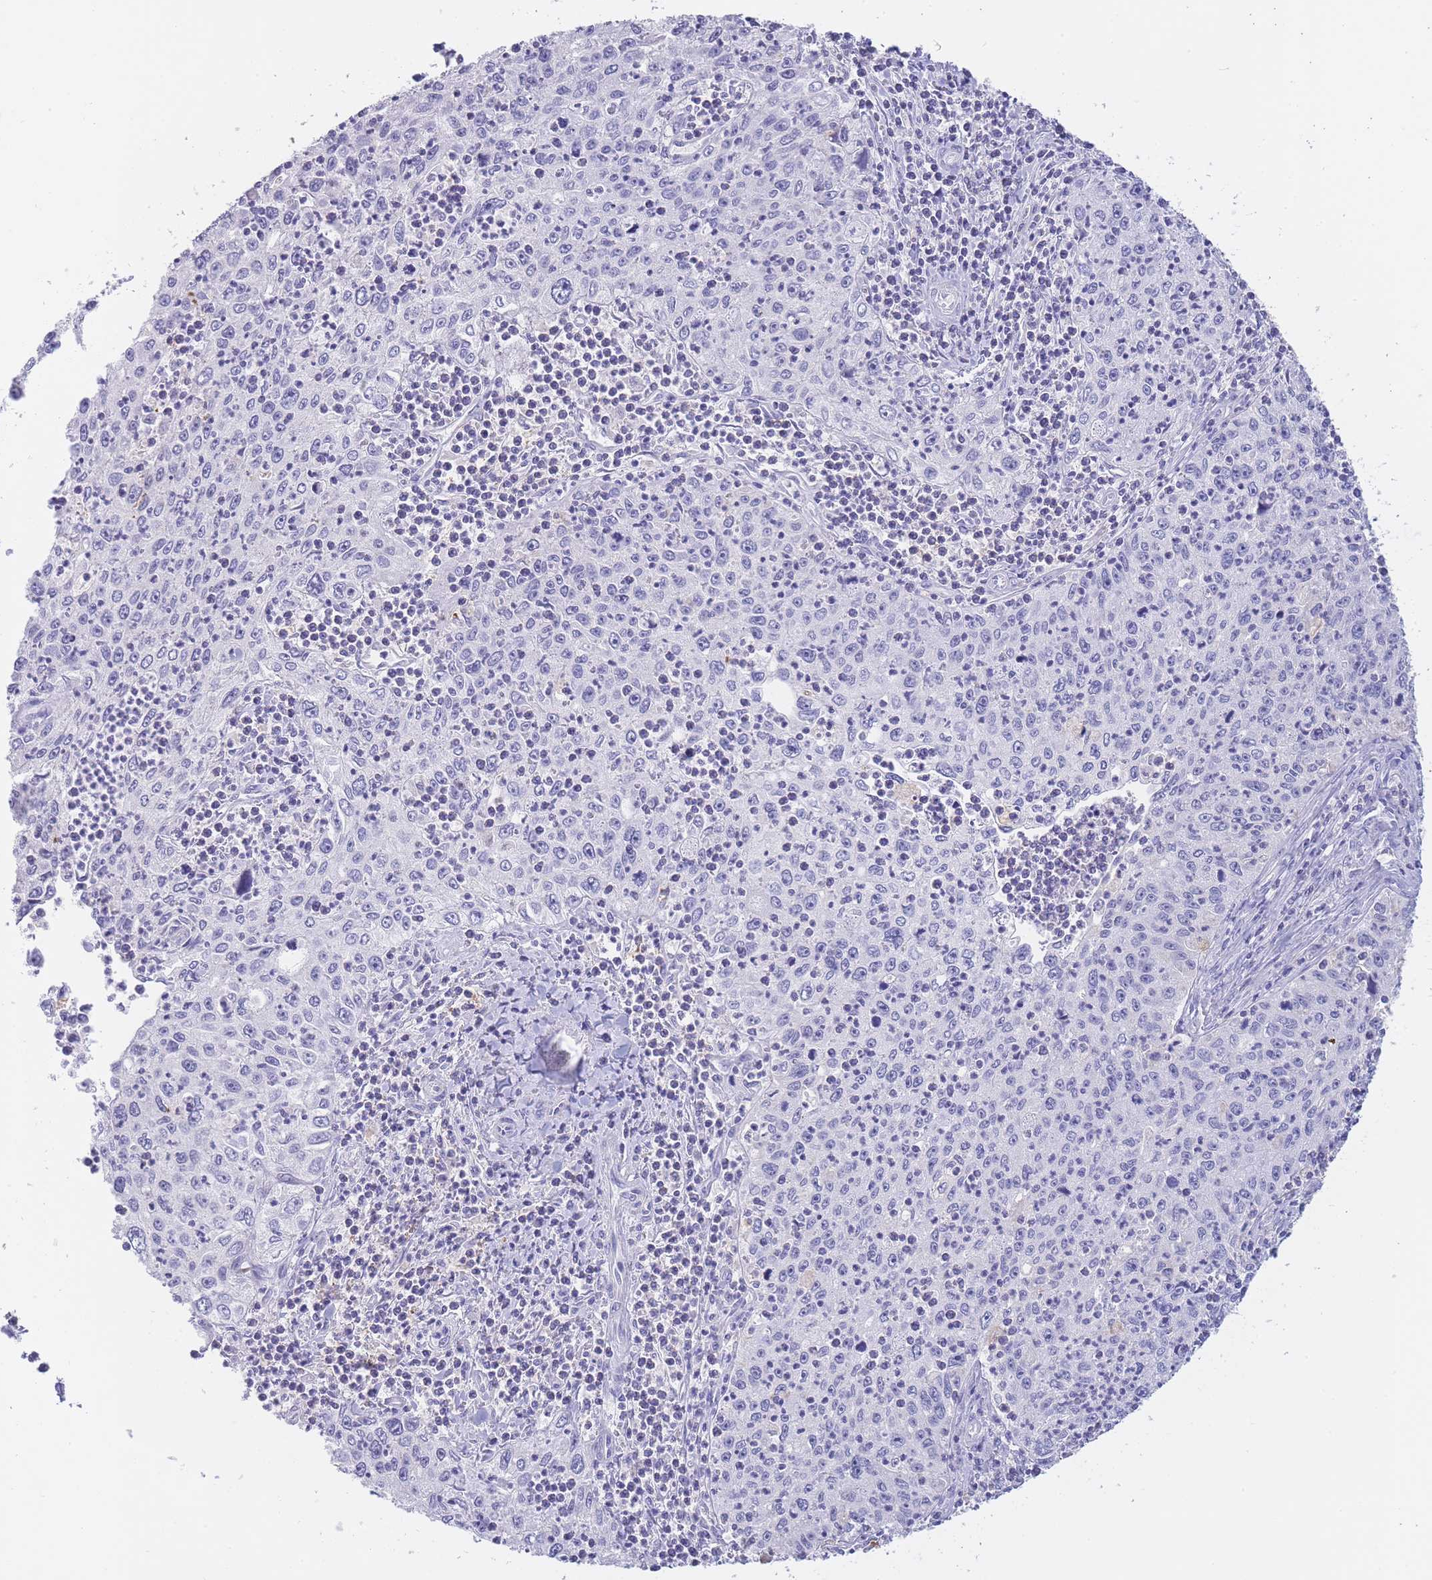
{"staining": {"intensity": "negative", "quantity": "none", "location": "none"}, "tissue": "cervical cancer", "cell_type": "Tumor cells", "image_type": "cancer", "snomed": [{"axis": "morphology", "description": "Squamous cell carcinoma, NOS"}, {"axis": "topography", "description": "Cervix"}], "caption": "Immunohistochemistry (IHC) of human cervical cancer (squamous cell carcinoma) displays no positivity in tumor cells. (Immunohistochemistry (IHC), brightfield microscopy, high magnification).", "gene": "CD37", "patient": {"sex": "female", "age": 30}}